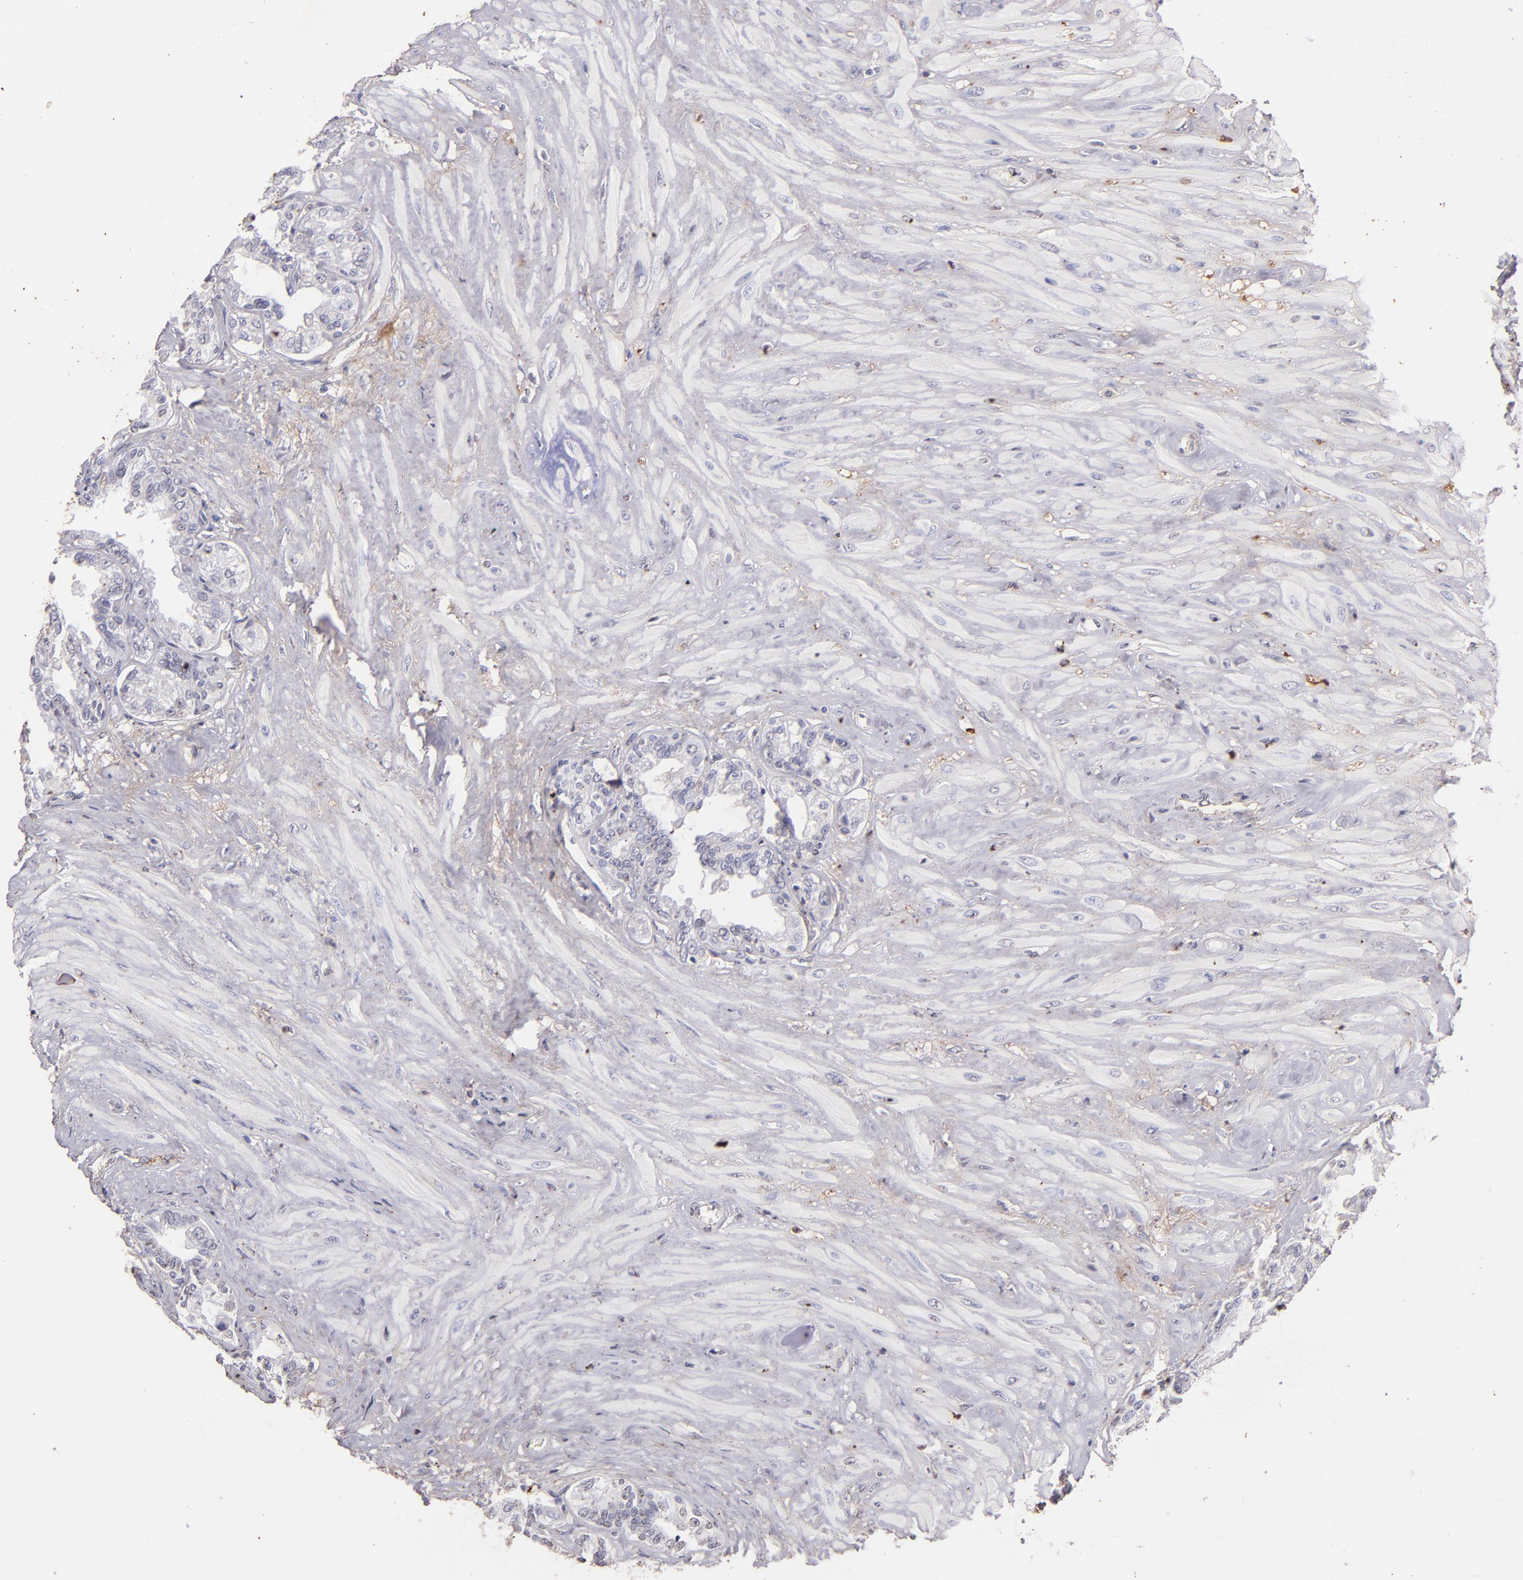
{"staining": {"intensity": "negative", "quantity": "none", "location": "none"}, "tissue": "seminal vesicle", "cell_type": "Glandular cells", "image_type": "normal", "snomed": [{"axis": "morphology", "description": "Normal tissue, NOS"}, {"axis": "morphology", "description": "Inflammation, NOS"}, {"axis": "topography", "description": "Urinary bladder"}, {"axis": "topography", "description": "Prostate"}, {"axis": "topography", "description": "Seminal veicle"}], "caption": "DAB immunohistochemical staining of benign seminal vesicle reveals no significant positivity in glandular cells. (Brightfield microscopy of DAB (3,3'-diaminobenzidine) immunohistochemistry (IHC) at high magnification).", "gene": "FGB", "patient": {"sex": "male", "age": 82}}